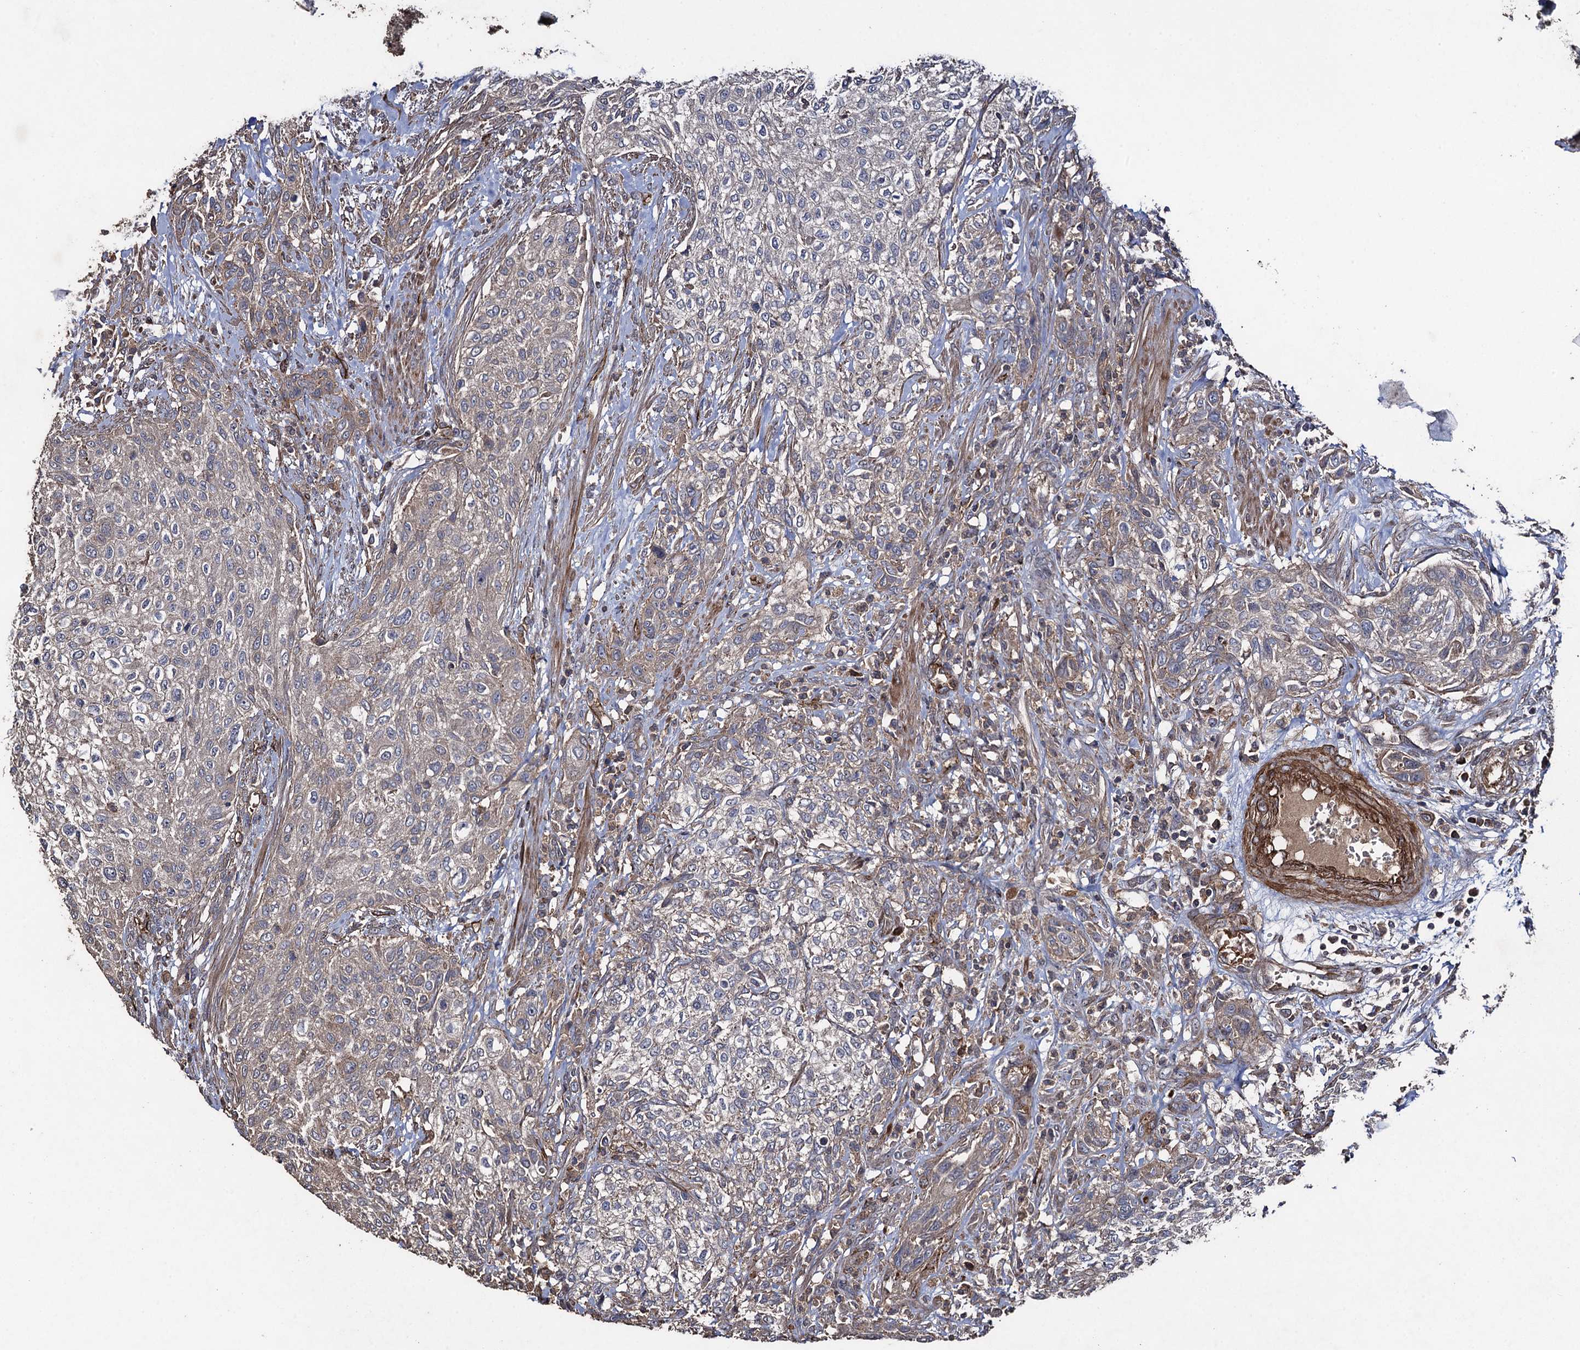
{"staining": {"intensity": "weak", "quantity": "25%-75%", "location": "cytoplasmic/membranous"}, "tissue": "urothelial cancer", "cell_type": "Tumor cells", "image_type": "cancer", "snomed": [{"axis": "morphology", "description": "Normal tissue, NOS"}, {"axis": "morphology", "description": "Urothelial carcinoma, NOS"}, {"axis": "topography", "description": "Urinary bladder"}, {"axis": "topography", "description": "Peripheral nerve tissue"}], "caption": "This is a photomicrograph of immunohistochemistry (IHC) staining of transitional cell carcinoma, which shows weak expression in the cytoplasmic/membranous of tumor cells.", "gene": "TXNDC11", "patient": {"sex": "male", "age": 35}}